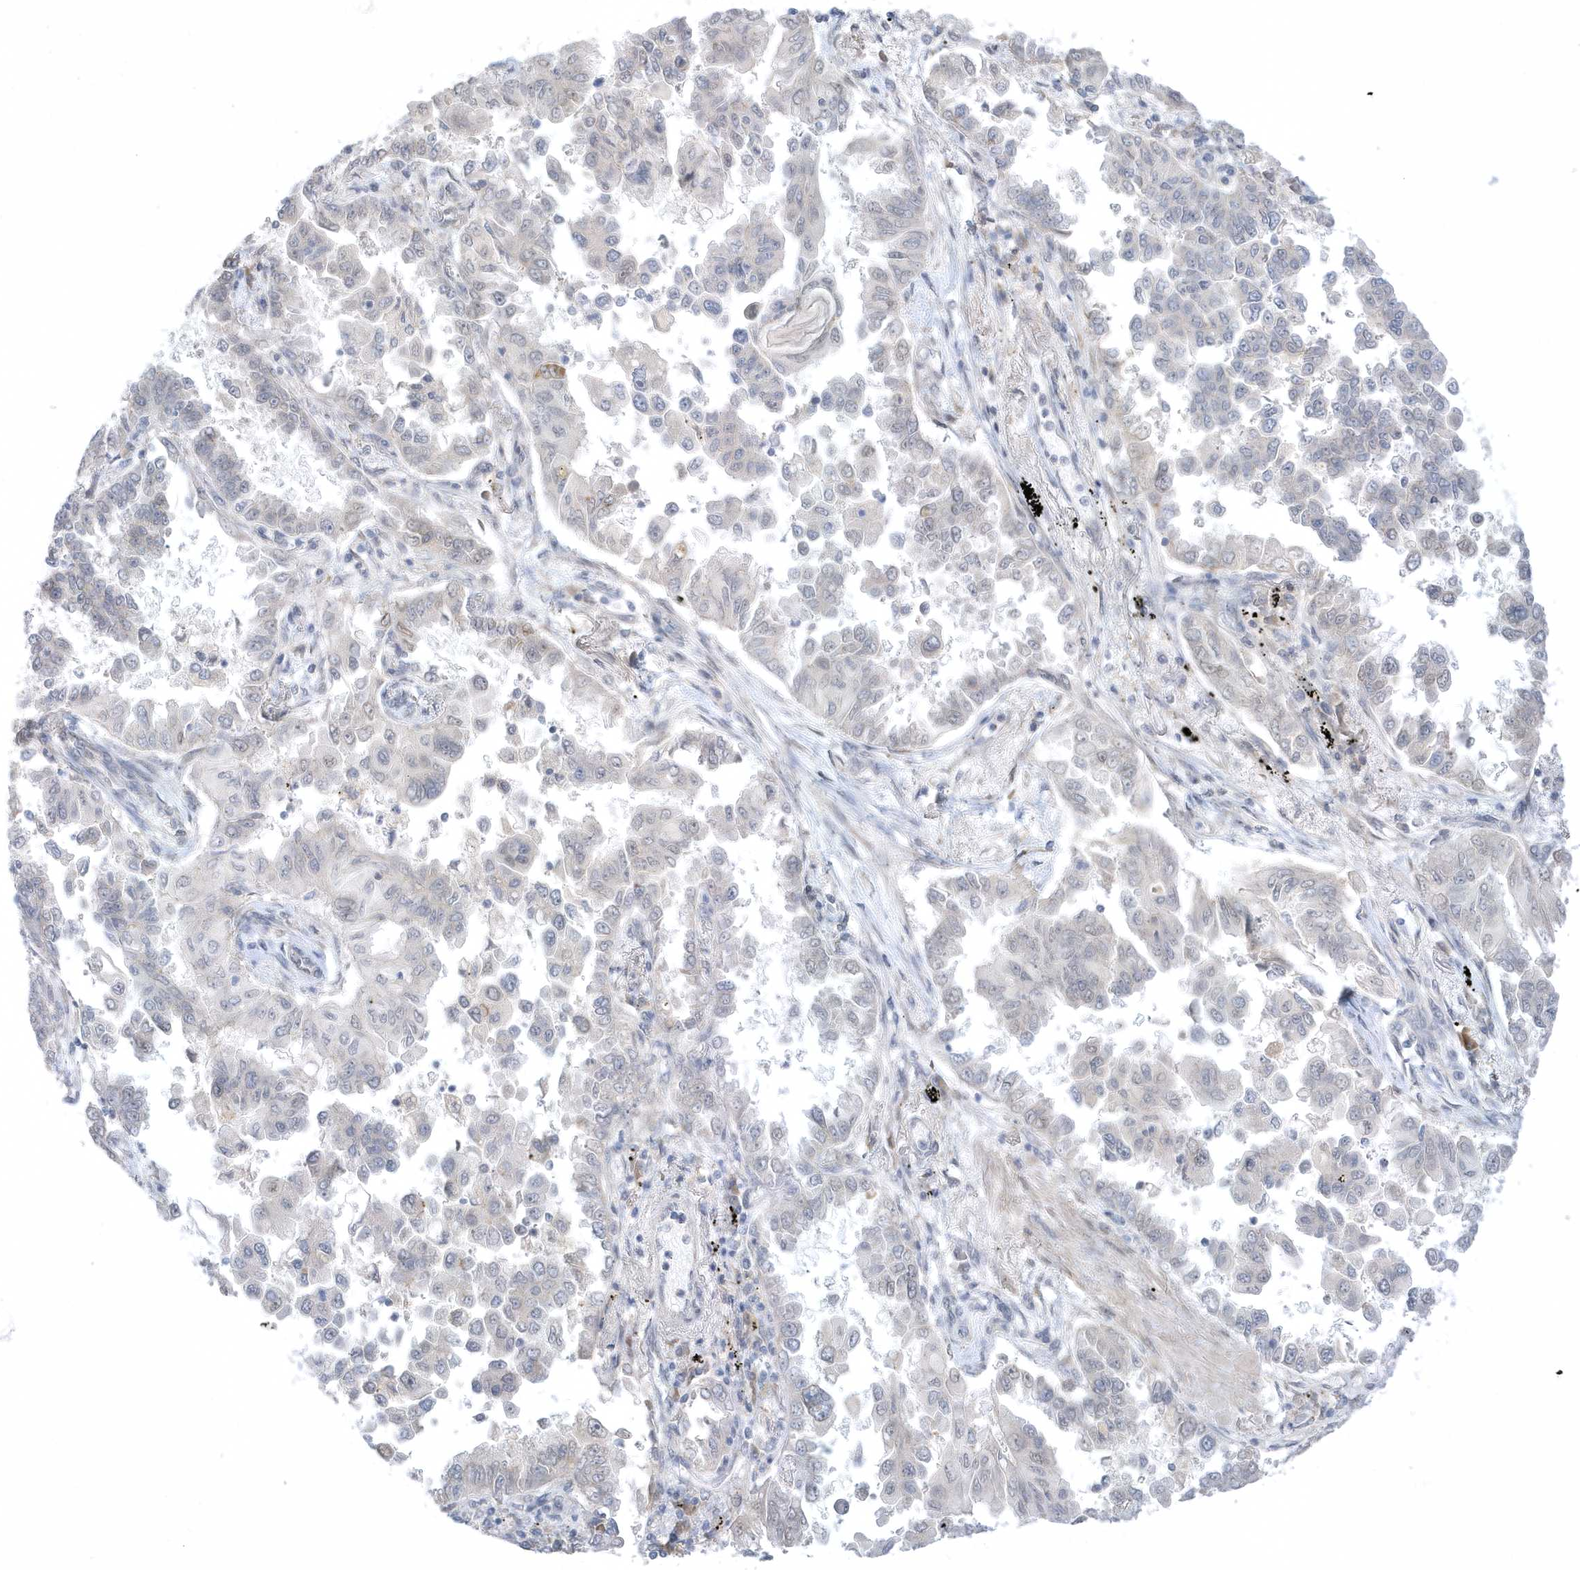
{"staining": {"intensity": "weak", "quantity": "25%-75%", "location": "cytoplasmic/membranous"}, "tissue": "lung cancer", "cell_type": "Tumor cells", "image_type": "cancer", "snomed": [{"axis": "morphology", "description": "Adenocarcinoma, NOS"}, {"axis": "topography", "description": "Lung"}], "caption": "Lung adenocarcinoma tissue demonstrates weak cytoplasmic/membranous staining in about 25%-75% of tumor cells, visualized by immunohistochemistry.", "gene": "ZC3H12D", "patient": {"sex": "female", "age": 67}}